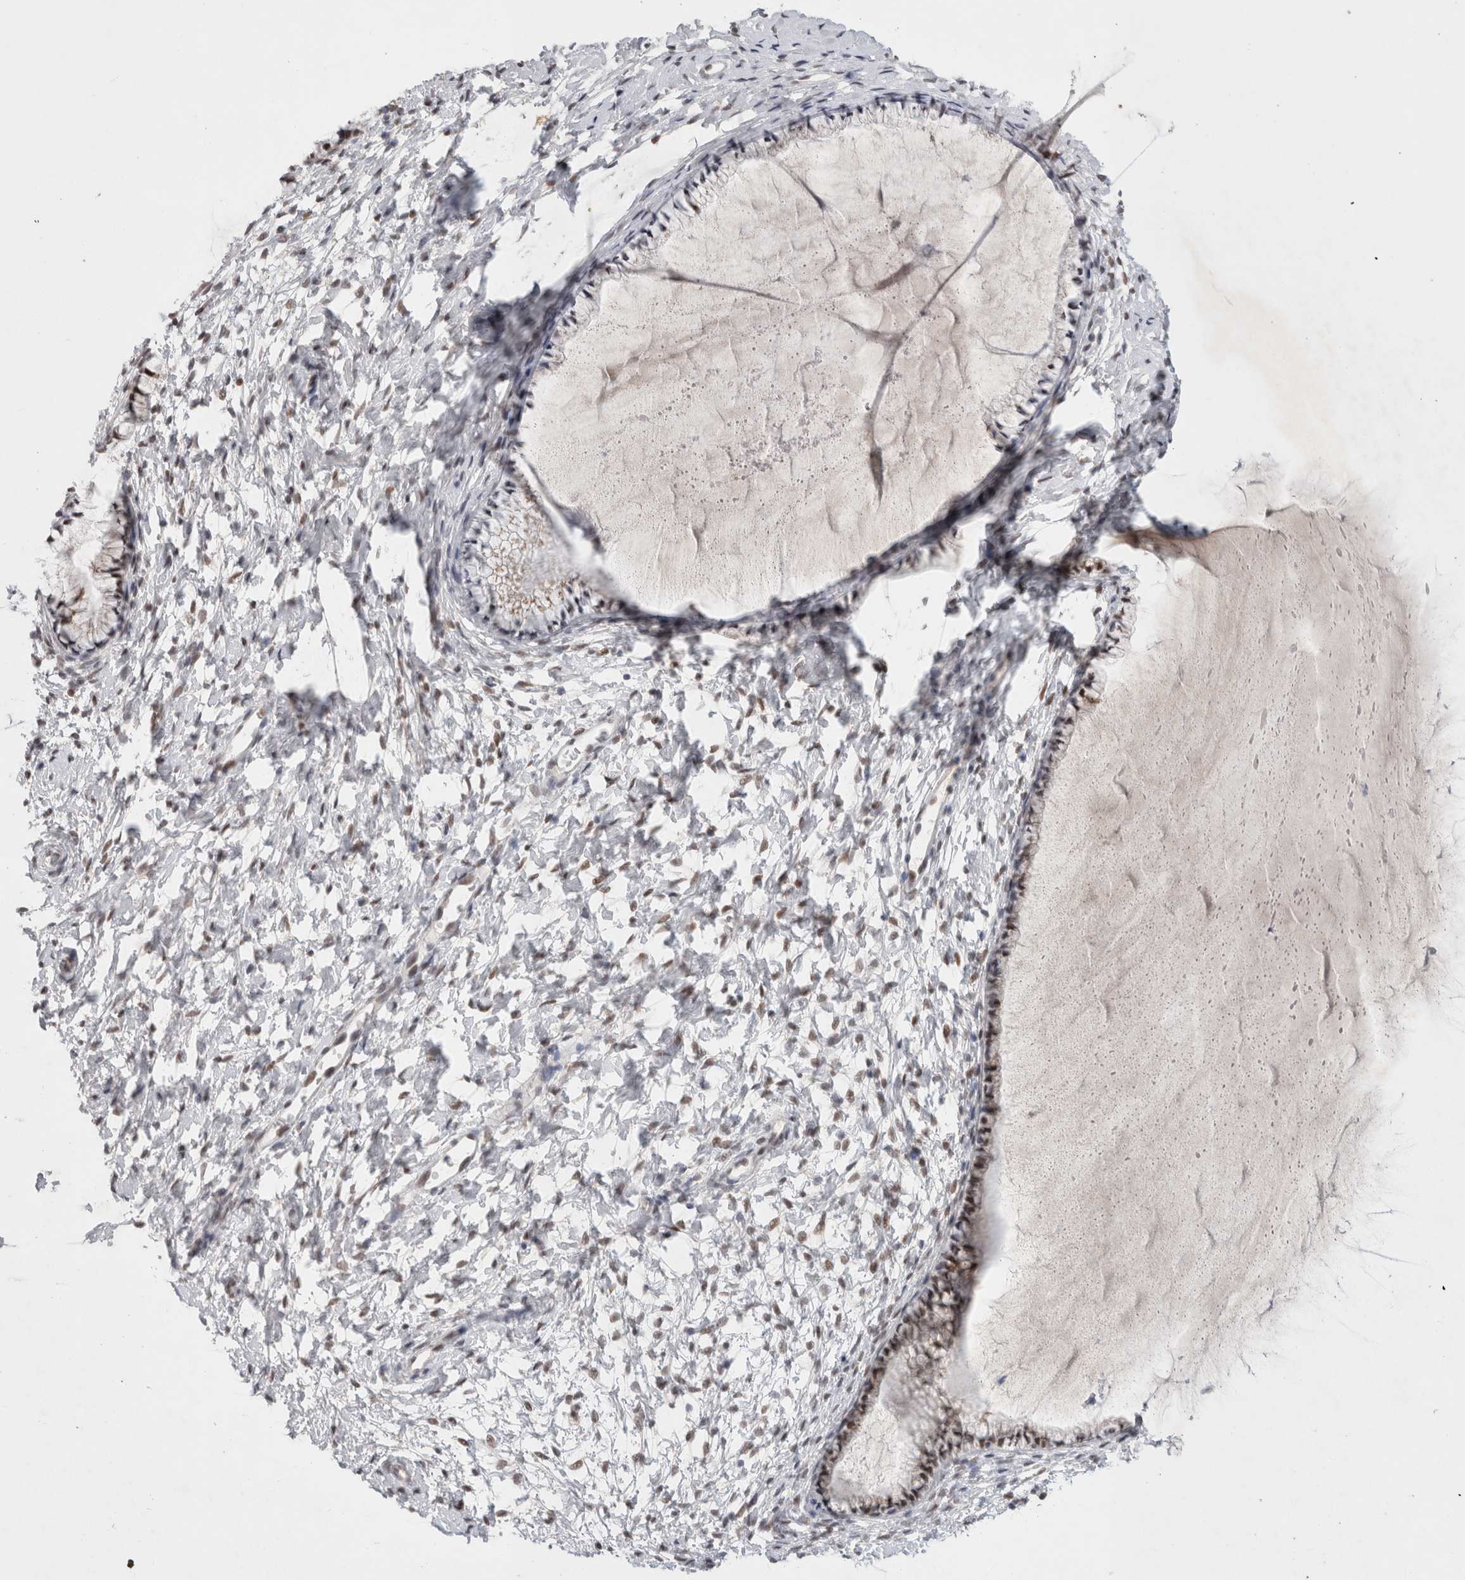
{"staining": {"intensity": "moderate", "quantity": "25%-75%", "location": "nuclear"}, "tissue": "cervix", "cell_type": "Glandular cells", "image_type": "normal", "snomed": [{"axis": "morphology", "description": "Normal tissue, NOS"}, {"axis": "topography", "description": "Cervix"}], "caption": "High-magnification brightfield microscopy of benign cervix stained with DAB (3,3'-diaminobenzidine) (brown) and counterstained with hematoxylin (blue). glandular cells exhibit moderate nuclear staining is identified in about25%-75% of cells.", "gene": "RECQL4", "patient": {"sex": "female", "age": 72}}